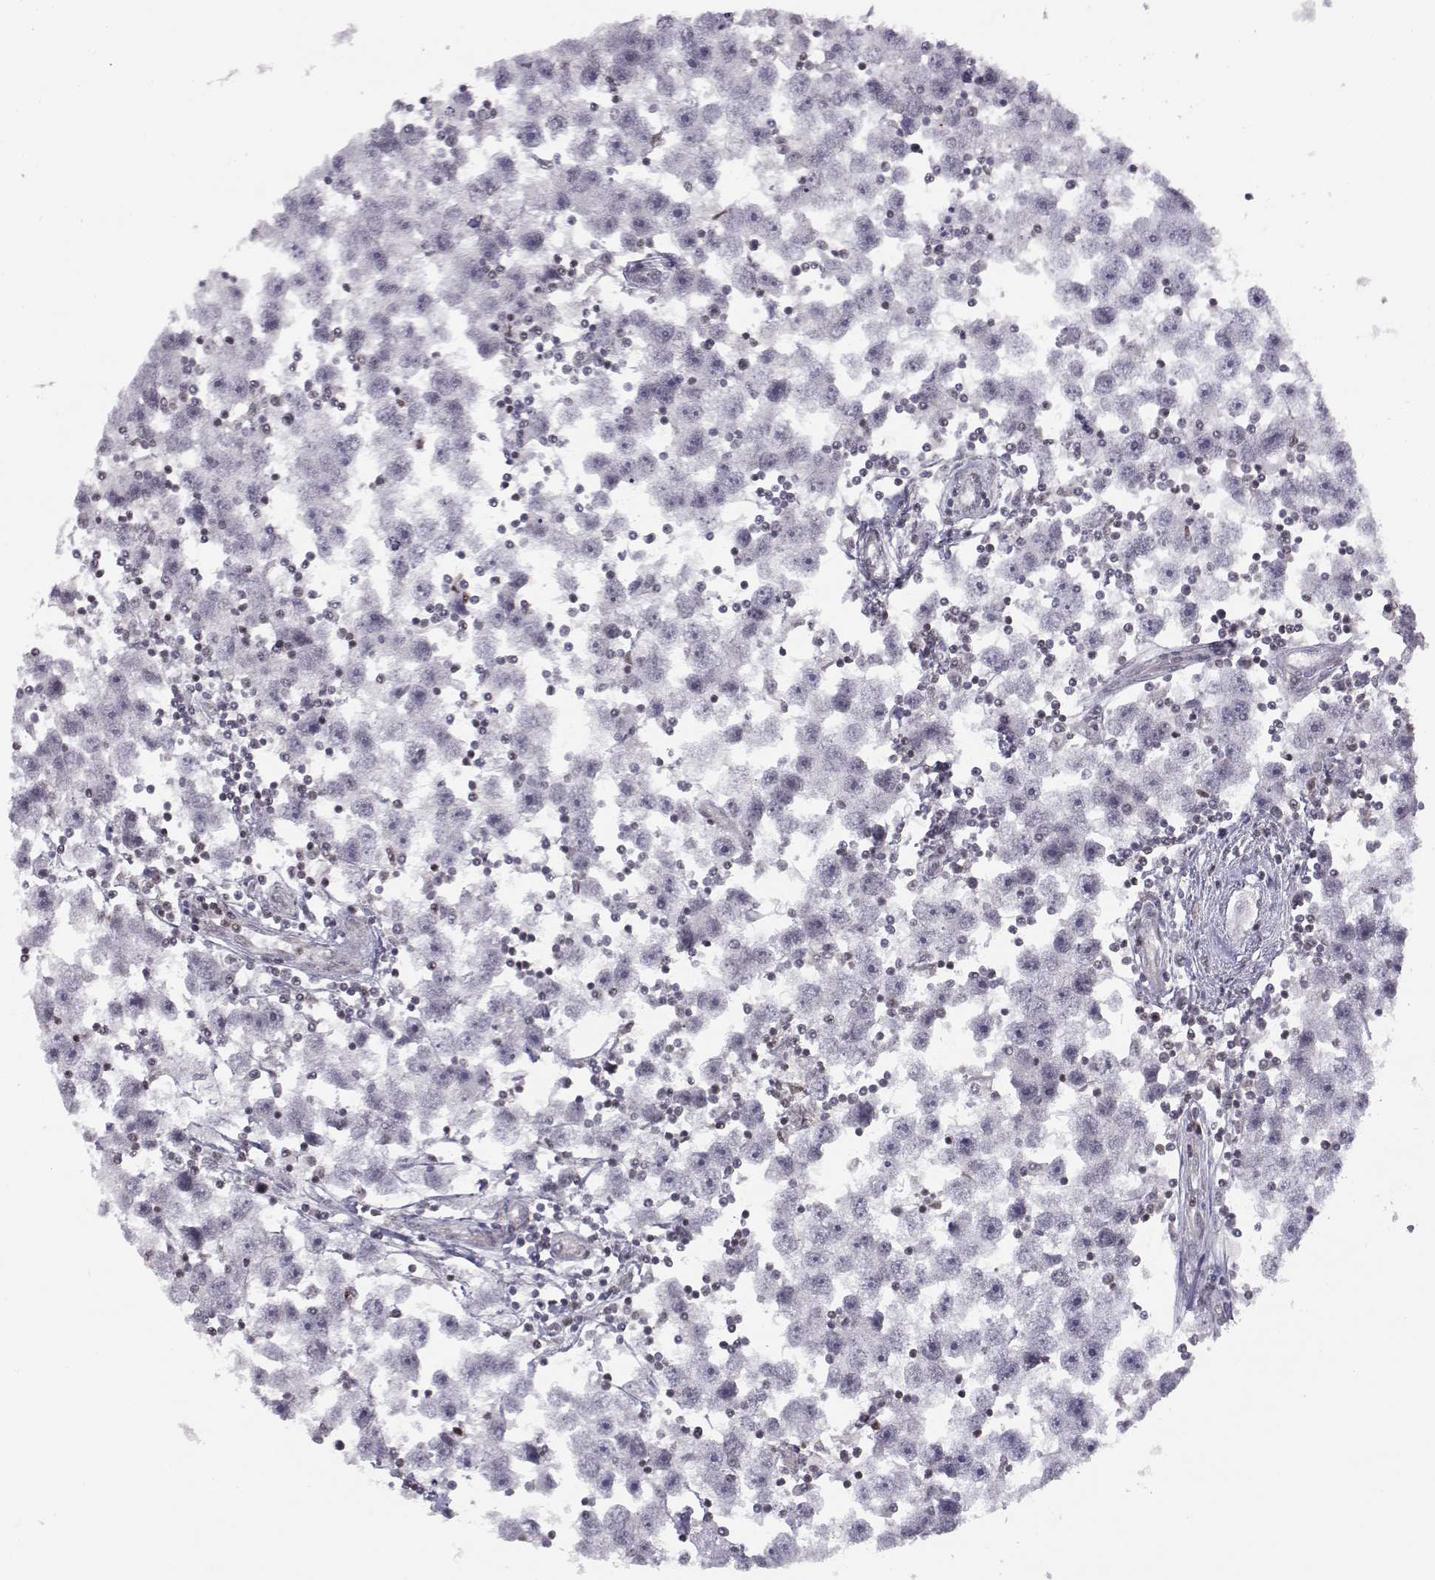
{"staining": {"intensity": "negative", "quantity": "none", "location": "none"}, "tissue": "testis cancer", "cell_type": "Tumor cells", "image_type": "cancer", "snomed": [{"axis": "morphology", "description": "Seminoma, NOS"}, {"axis": "topography", "description": "Testis"}], "caption": "DAB (3,3'-diaminobenzidine) immunohistochemical staining of human seminoma (testis) shows no significant expression in tumor cells.", "gene": "KIF13B", "patient": {"sex": "male", "age": 30}}